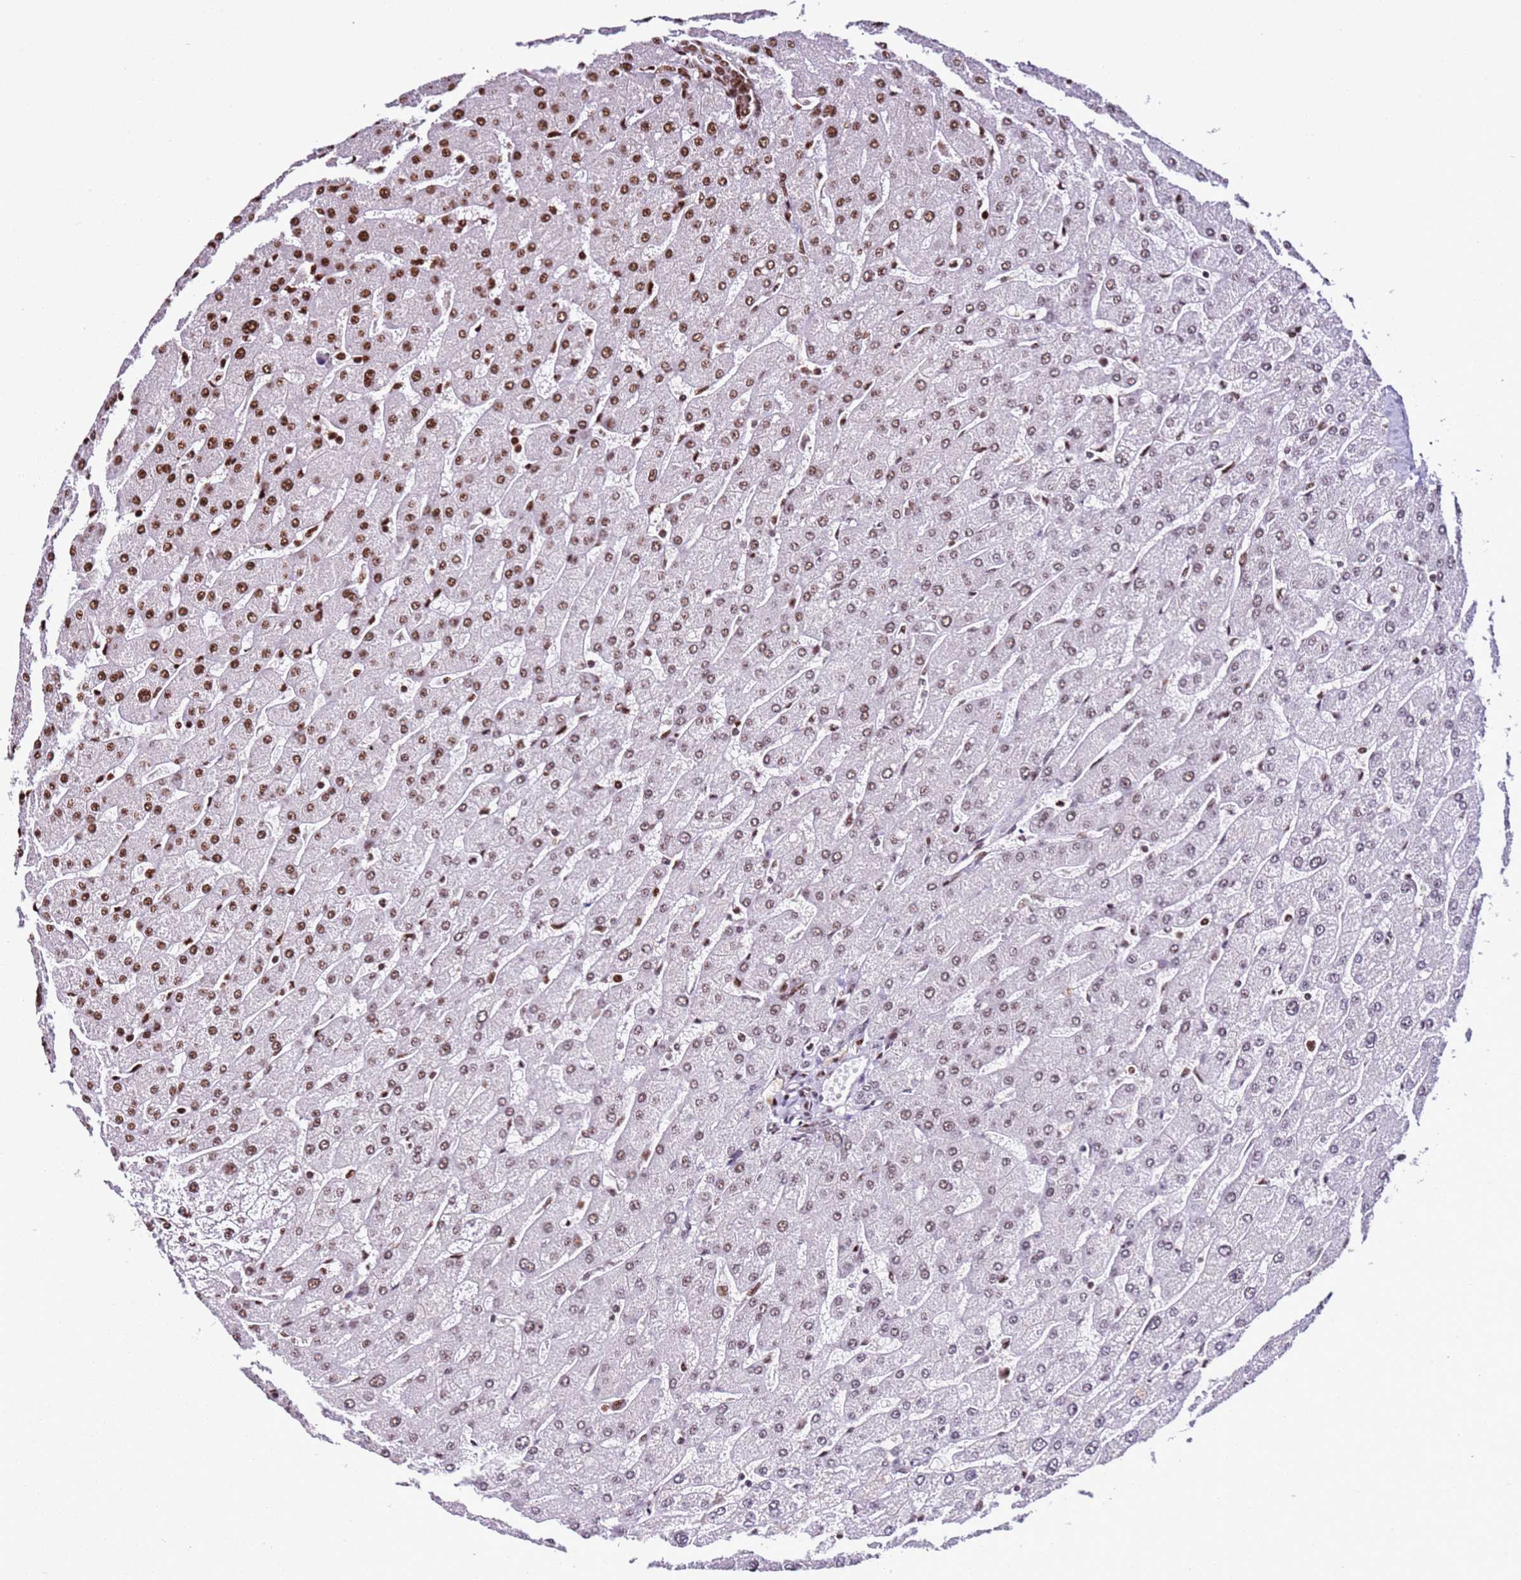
{"staining": {"intensity": "moderate", "quantity": "25%-75%", "location": "nuclear"}, "tissue": "liver", "cell_type": "Cholangiocytes", "image_type": "normal", "snomed": [{"axis": "morphology", "description": "Normal tissue, NOS"}, {"axis": "topography", "description": "Liver"}], "caption": "DAB (3,3'-diaminobenzidine) immunohistochemical staining of unremarkable liver demonstrates moderate nuclear protein expression in about 25%-75% of cholangiocytes.", "gene": "C6orf226", "patient": {"sex": "male", "age": 55}}